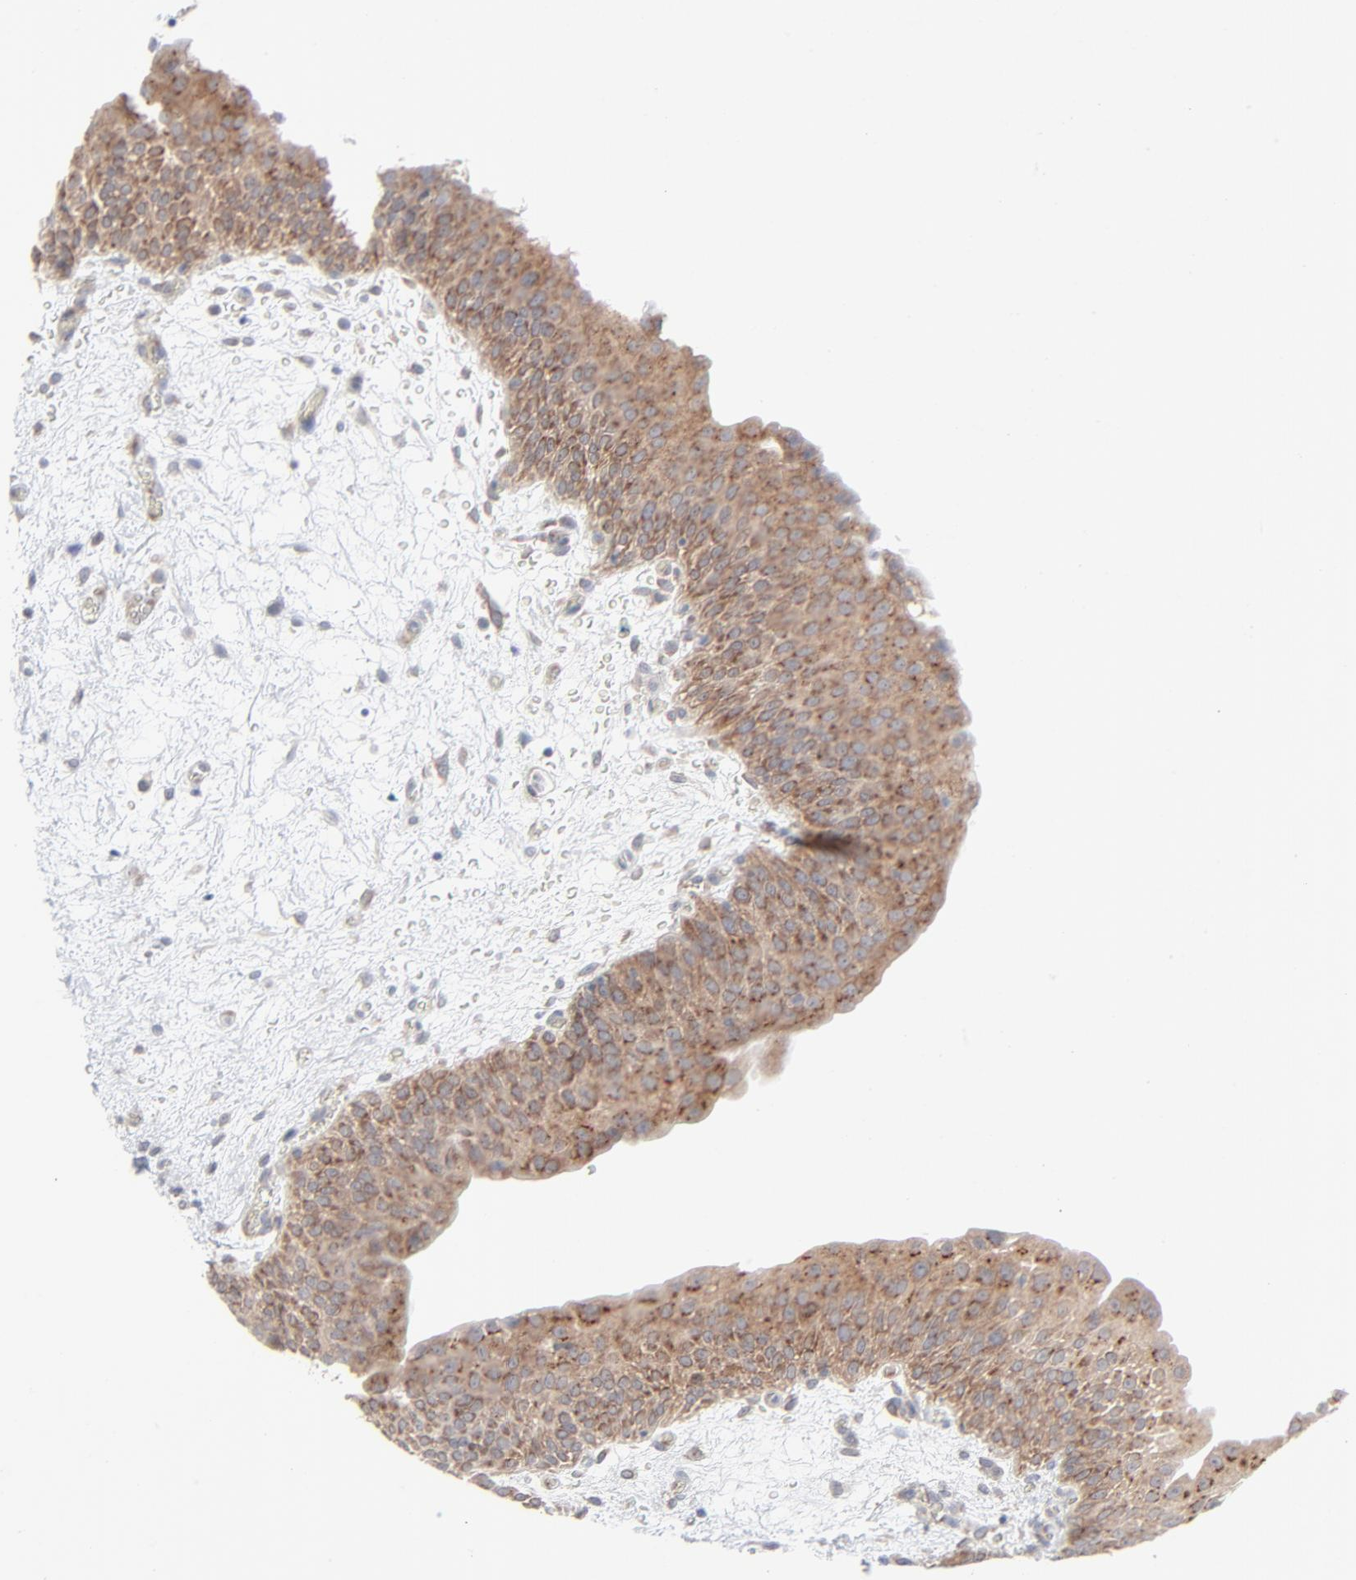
{"staining": {"intensity": "moderate", "quantity": ">75%", "location": "cytoplasmic/membranous"}, "tissue": "urinary bladder", "cell_type": "Urothelial cells", "image_type": "normal", "snomed": [{"axis": "morphology", "description": "Normal tissue, NOS"}, {"axis": "morphology", "description": "Dysplasia, NOS"}, {"axis": "topography", "description": "Urinary bladder"}], "caption": "A high-resolution micrograph shows immunohistochemistry (IHC) staining of unremarkable urinary bladder, which reveals moderate cytoplasmic/membranous staining in about >75% of urothelial cells. (DAB IHC with brightfield microscopy, high magnification).", "gene": "KDSR", "patient": {"sex": "male", "age": 35}}